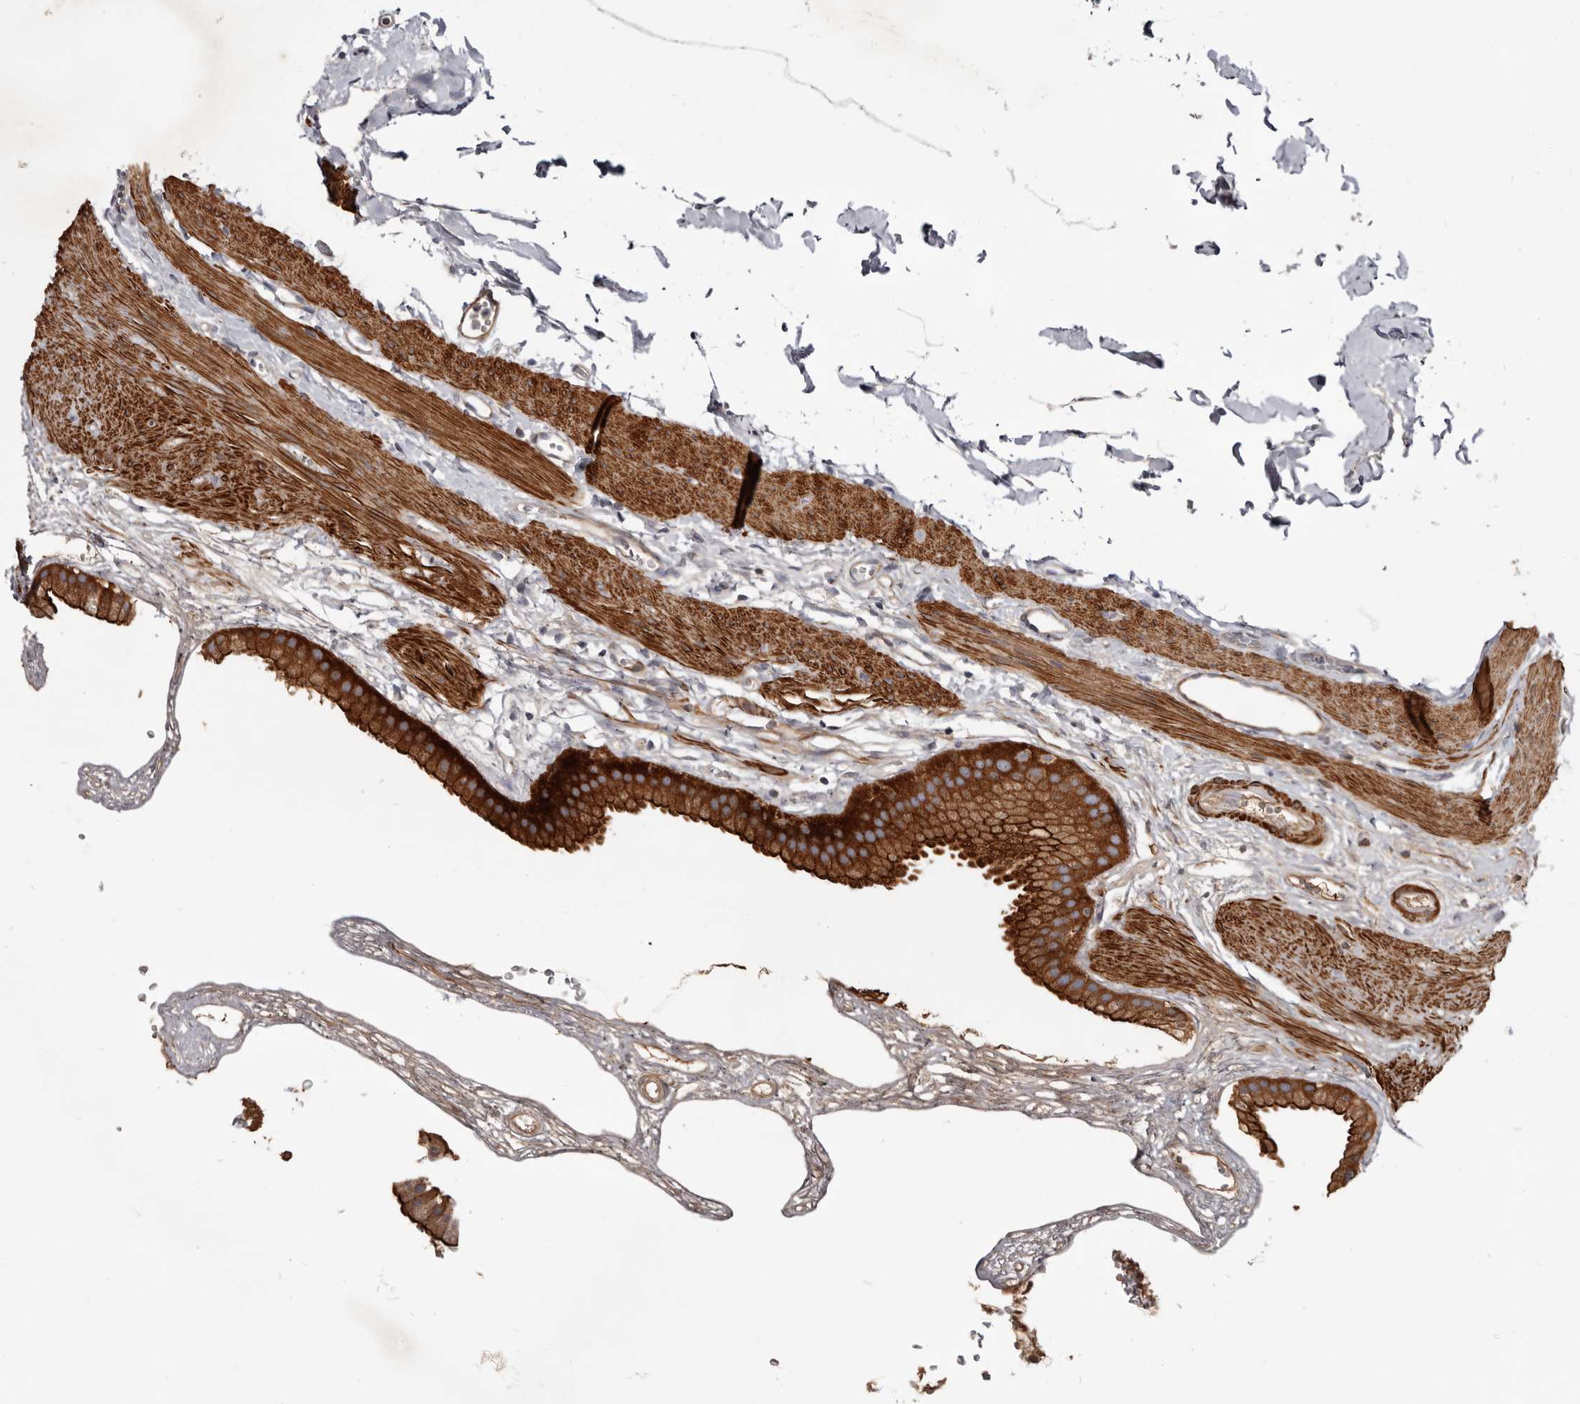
{"staining": {"intensity": "strong", "quantity": ">75%", "location": "cytoplasmic/membranous"}, "tissue": "gallbladder", "cell_type": "Glandular cells", "image_type": "normal", "snomed": [{"axis": "morphology", "description": "Normal tissue, NOS"}, {"axis": "topography", "description": "Gallbladder"}], "caption": "Brown immunohistochemical staining in benign human gallbladder demonstrates strong cytoplasmic/membranous expression in about >75% of glandular cells. The staining is performed using DAB (3,3'-diaminobenzidine) brown chromogen to label protein expression. The nuclei are counter-stained blue using hematoxylin.", "gene": "CGN", "patient": {"sex": "female", "age": 64}}